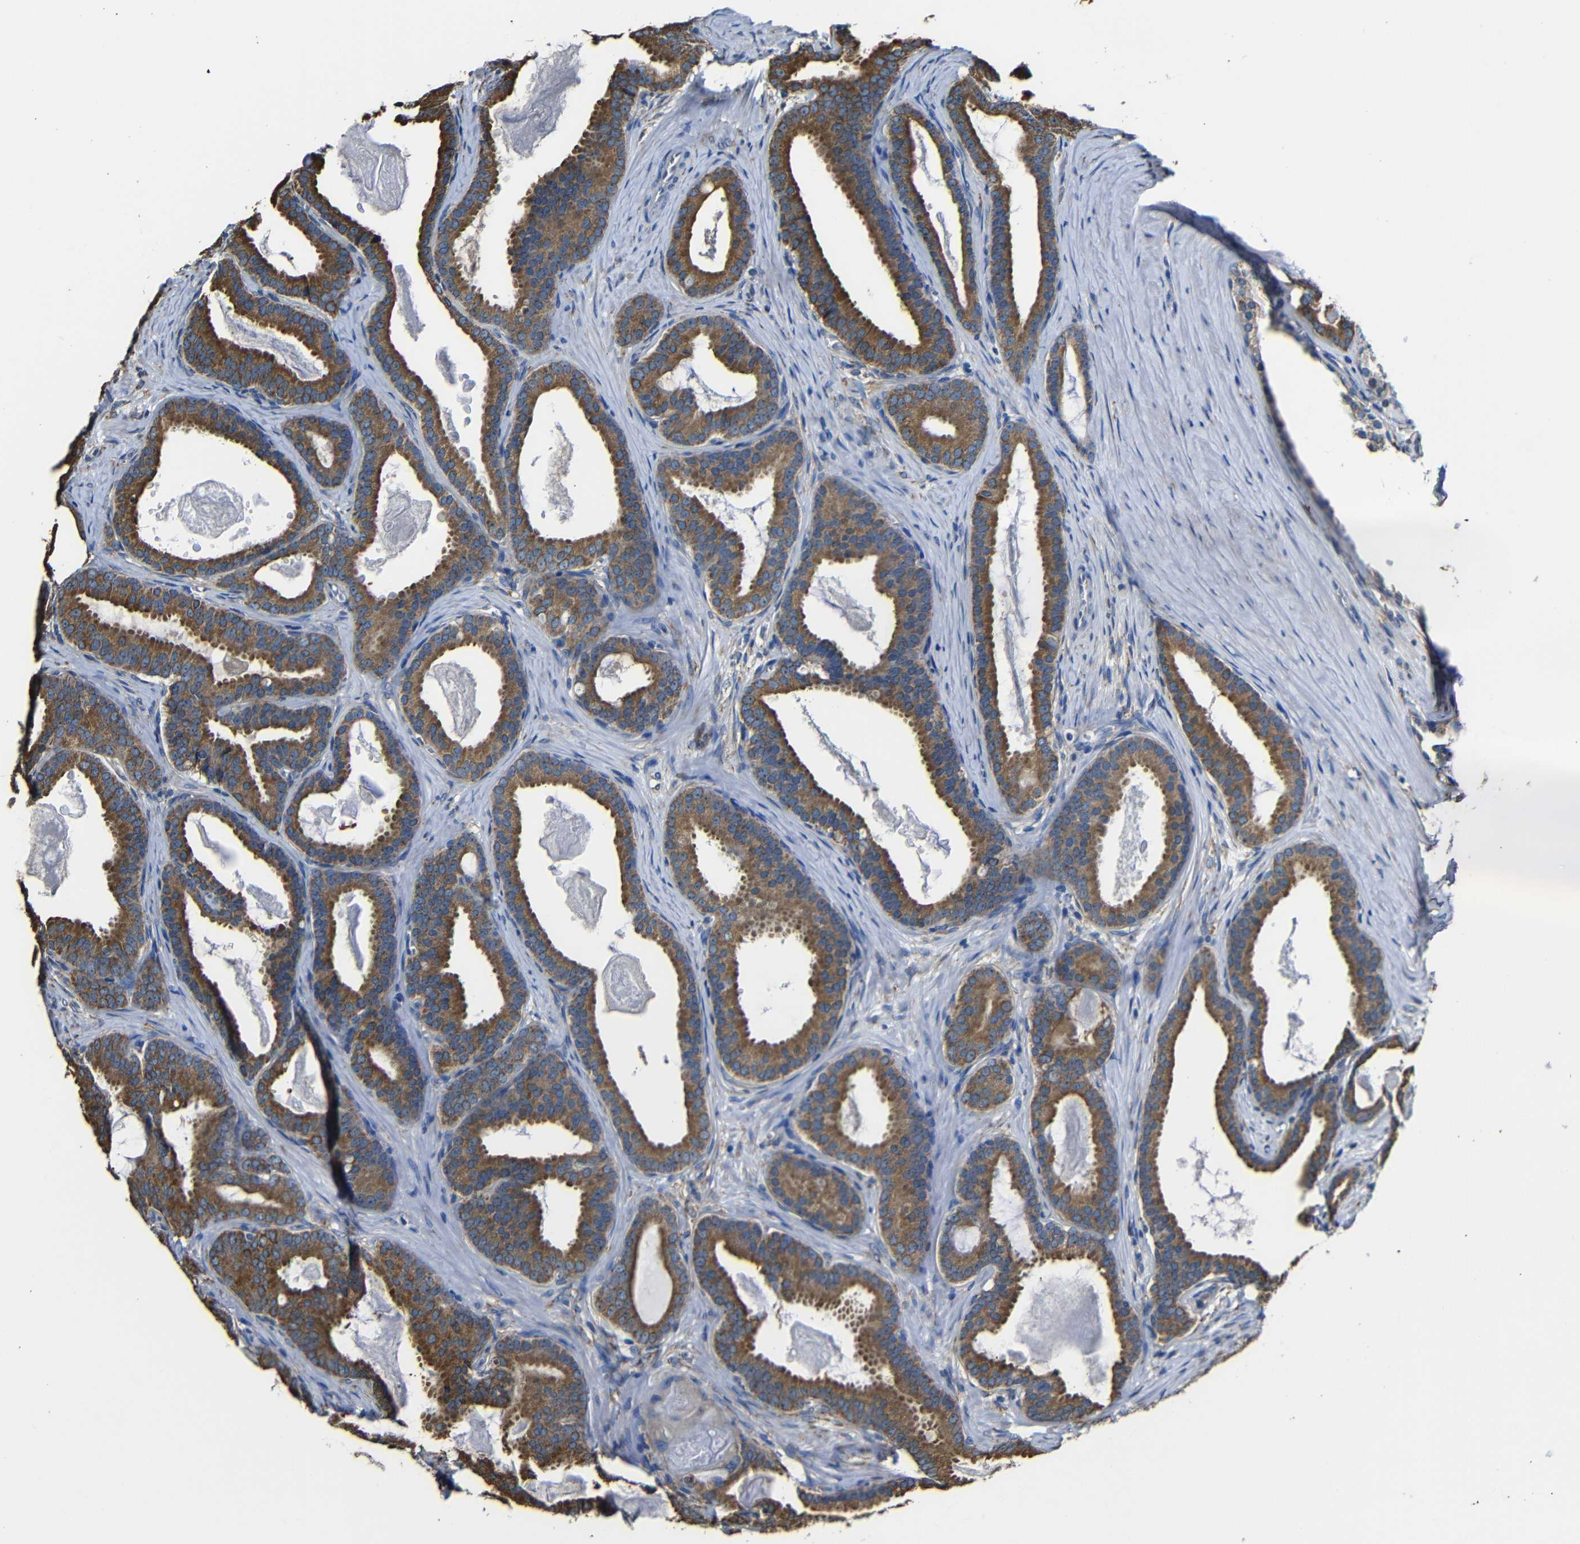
{"staining": {"intensity": "moderate", "quantity": ">75%", "location": "cytoplasmic/membranous"}, "tissue": "prostate cancer", "cell_type": "Tumor cells", "image_type": "cancer", "snomed": [{"axis": "morphology", "description": "Adenocarcinoma, High grade"}, {"axis": "topography", "description": "Prostate"}], "caption": "IHC of adenocarcinoma (high-grade) (prostate) demonstrates medium levels of moderate cytoplasmic/membranous positivity in about >75% of tumor cells.", "gene": "PPIB", "patient": {"sex": "male", "age": 60}}